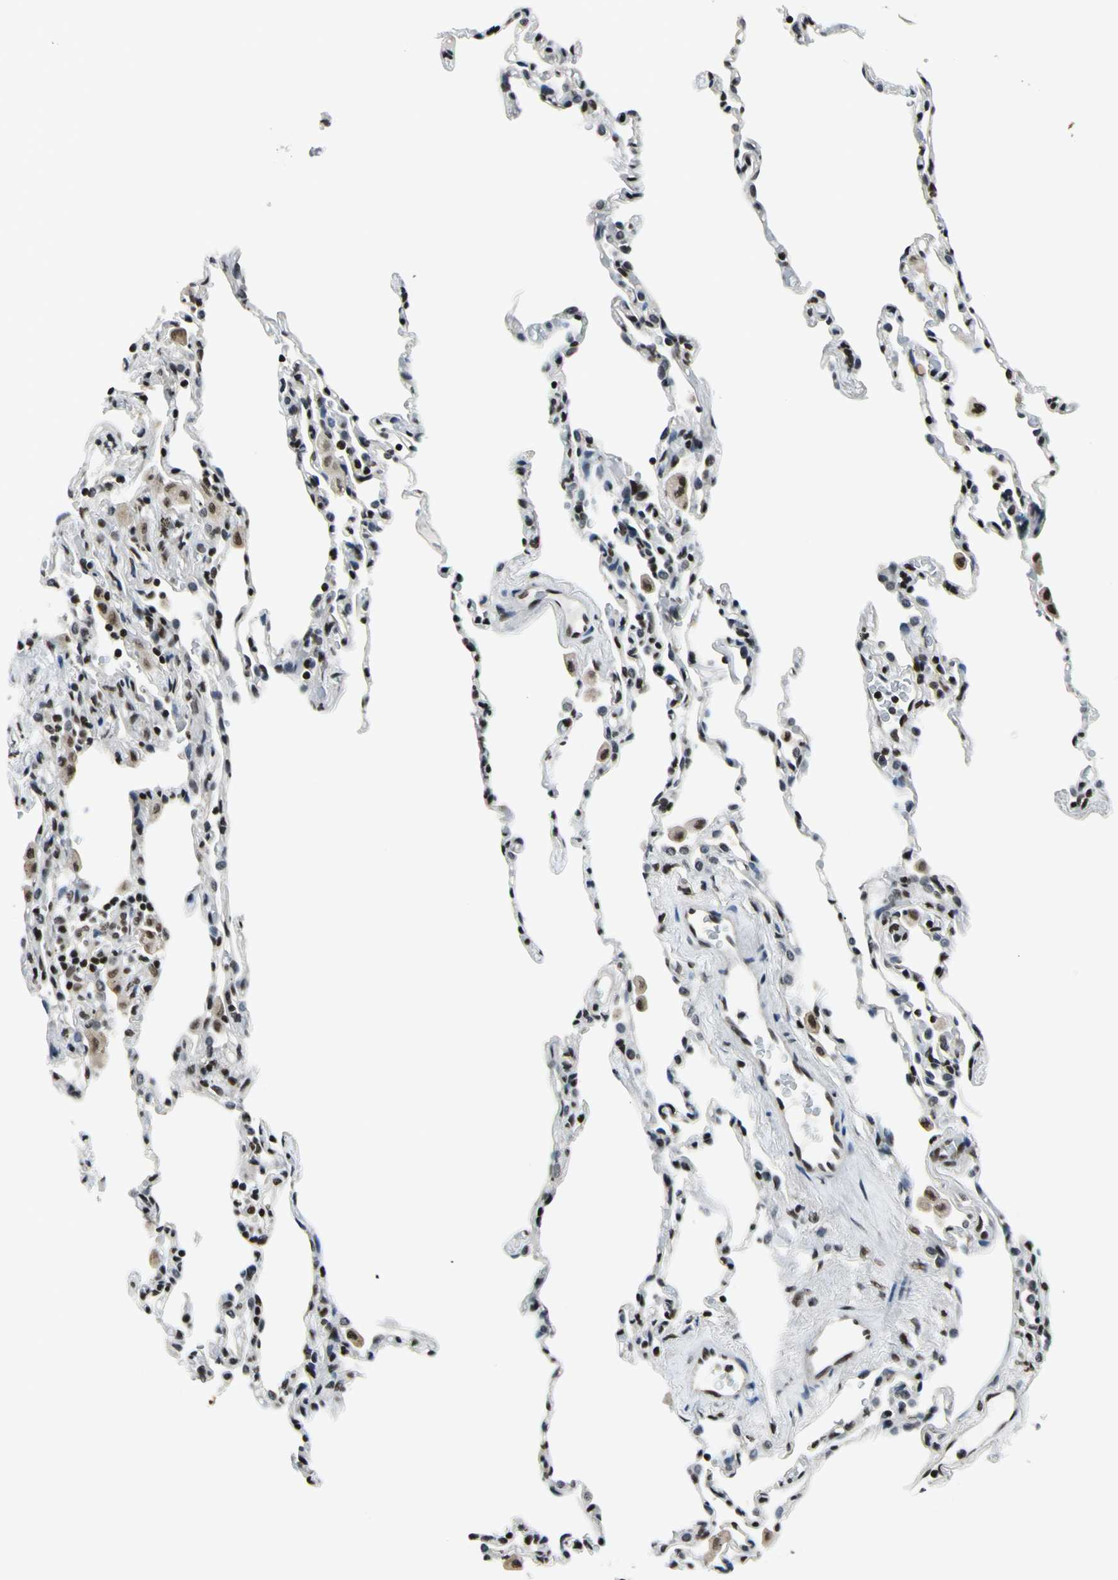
{"staining": {"intensity": "weak", "quantity": "25%-75%", "location": "nuclear"}, "tissue": "lung", "cell_type": "Alveolar cells", "image_type": "normal", "snomed": [{"axis": "morphology", "description": "Normal tissue, NOS"}, {"axis": "topography", "description": "Lung"}], "caption": "Immunohistochemistry (IHC) photomicrograph of normal lung: lung stained using immunohistochemistry (IHC) reveals low levels of weak protein expression localized specifically in the nuclear of alveolar cells, appearing as a nuclear brown color.", "gene": "RECQL", "patient": {"sex": "male", "age": 59}}